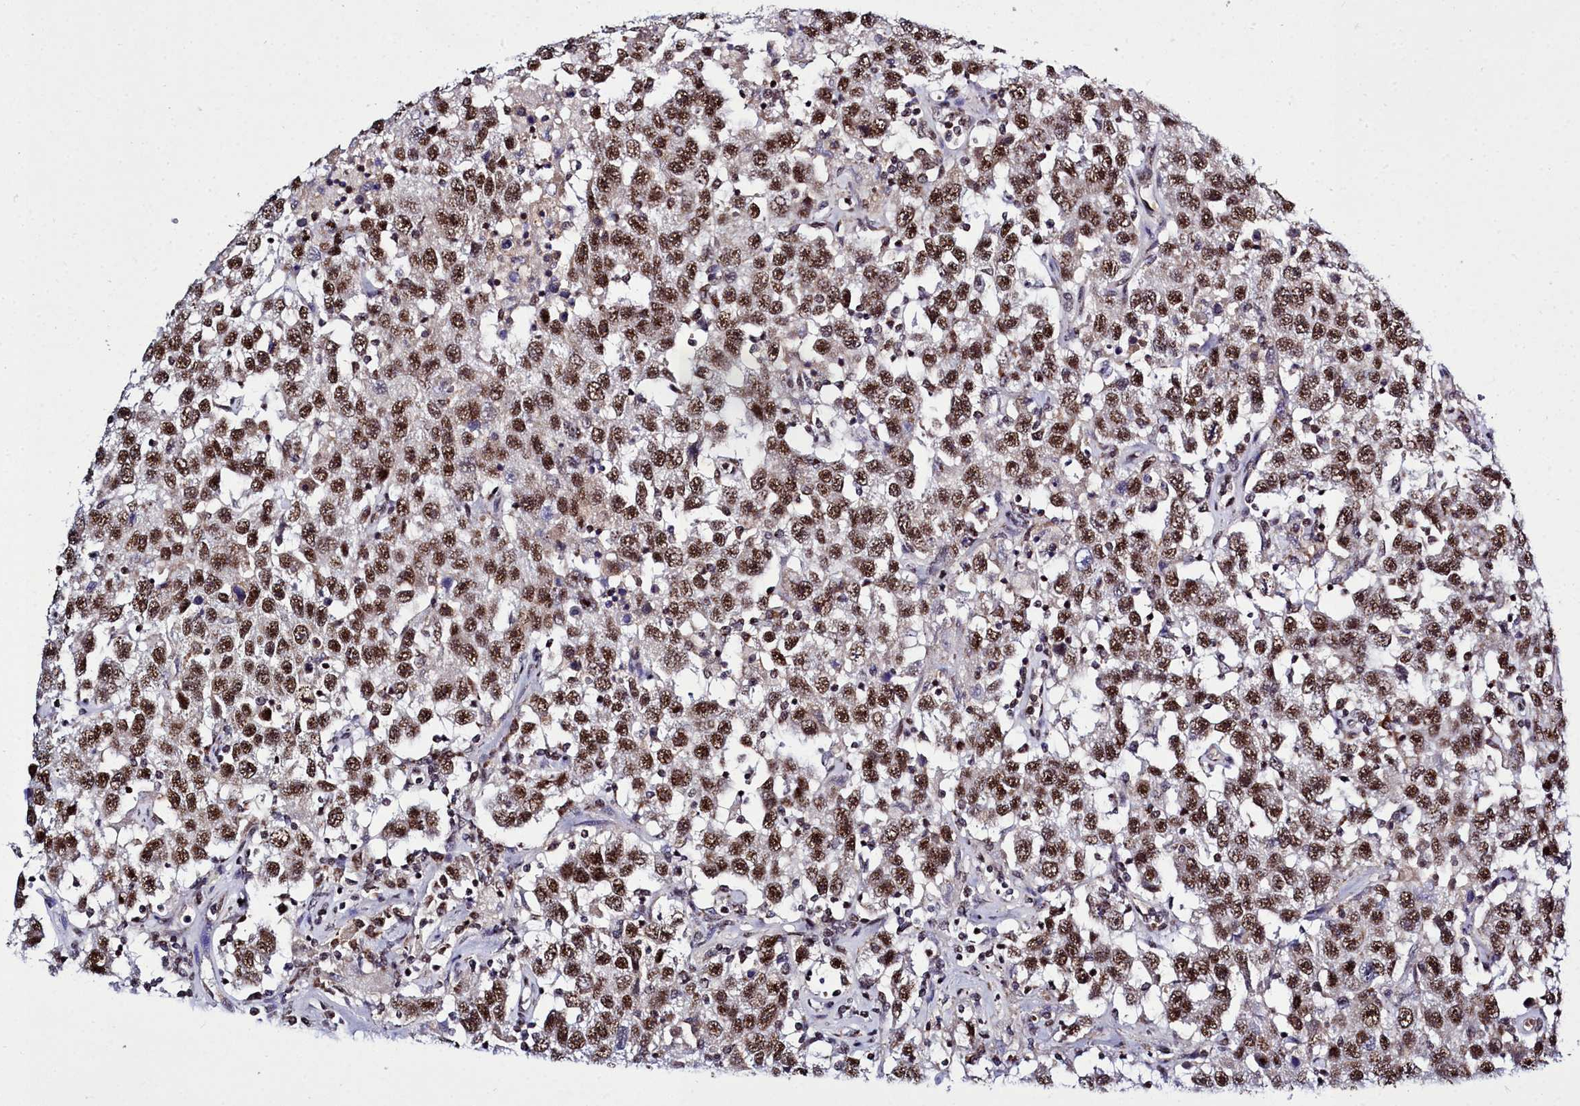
{"staining": {"intensity": "strong", "quantity": ">75%", "location": "nuclear"}, "tissue": "testis cancer", "cell_type": "Tumor cells", "image_type": "cancer", "snomed": [{"axis": "morphology", "description": "Seminoma, NOS"}, {"axis": "topography", "description": "Testis"}], "caption": "The histopathology image displays staining of testis cancer, revealing strong nuclear protein positivity (brown color) within tumor cells.", "gene": "POM121L2", "patient": {"sex": "male", "age": 41}}